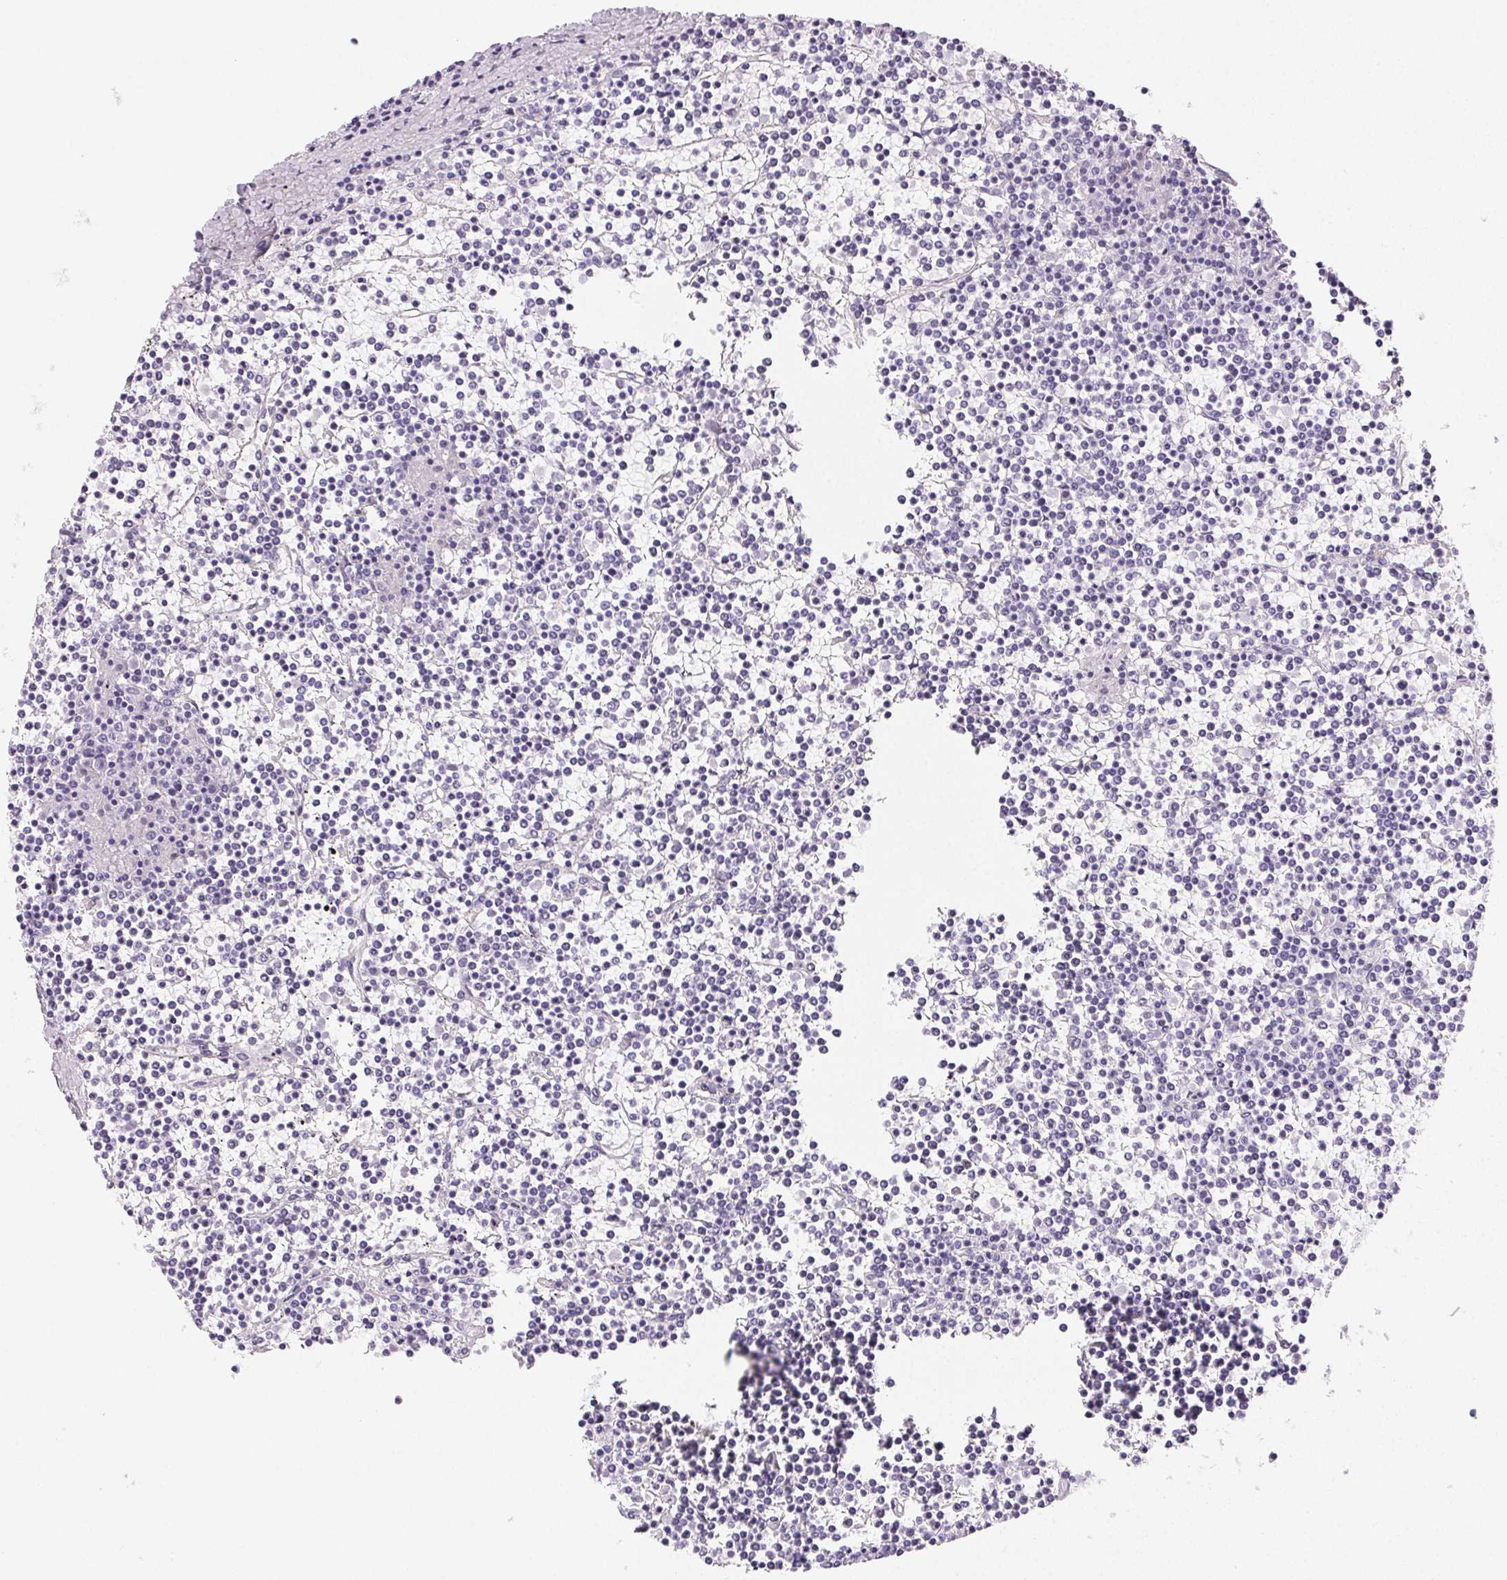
{"staining": {"intensity": "negative", "quantity": "none", "location": "none"}, "tissue": "lymphoma", "cell_type": "Tumor cells", "image_type": "cancer", "snomed": [{"axis": "morphology", "description": "Malignant lymphoma, non-Hodgkin's type, Low grade"}, {"axis": "topography", "description": "Spleen"}], "caption": "Tumor cells show no significant protein positivity in lymphoma.", "gene": "PRSS3", "patient": {"sex": "female", "age": 19}}